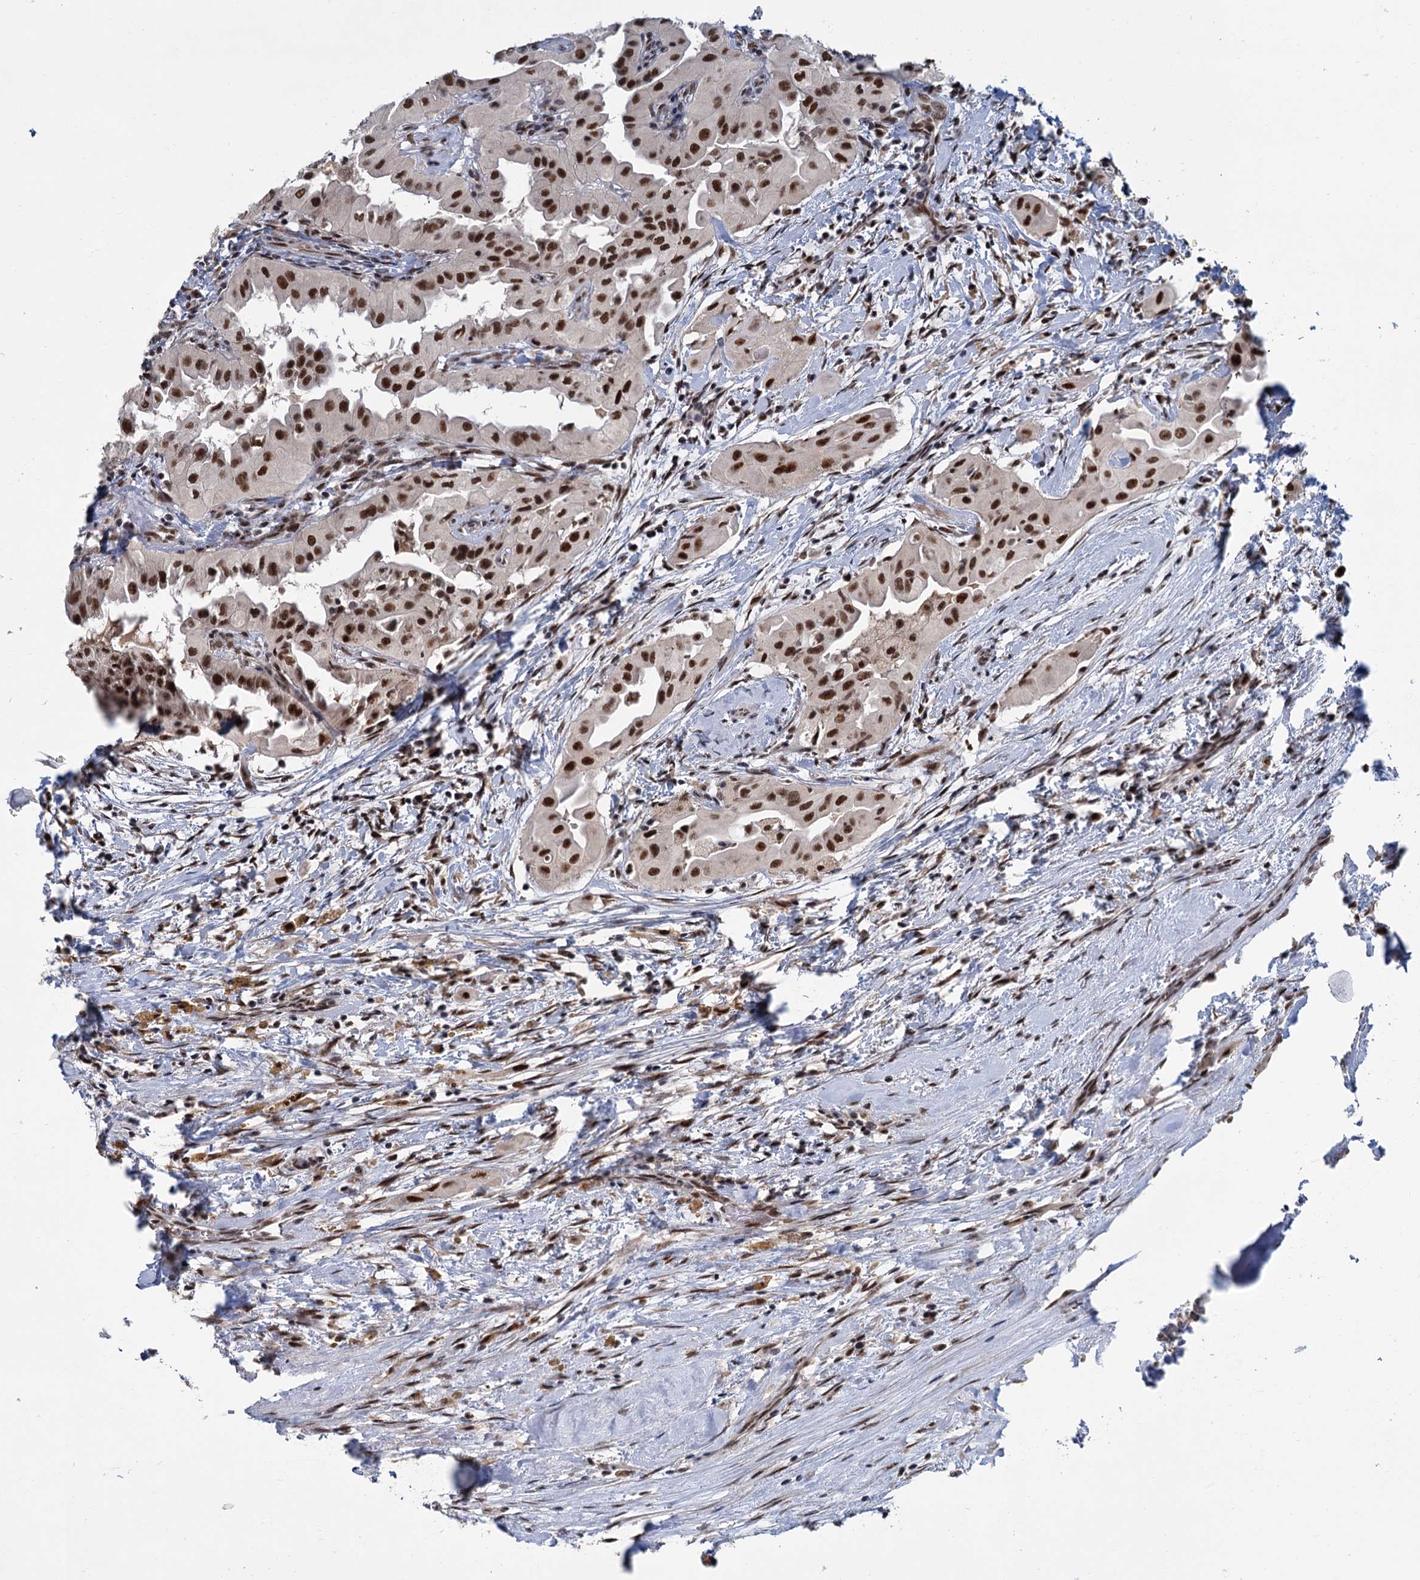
{"staining": {"intensity": "strong", "quantity": ">75%", "location": "nuclear"}, "tissue": "thyroid cancer", "cell_type": "Tumor cells", "image_type": "cancer", "snomed": [{"axis": "morphology", "description": "Papillary adenocarcinoma, NOS"}, {"axis": "topography", "description": "Thyroid gland"}], "caption": "Approximately >75% of tumor cells in human thyroid cancer (papillary adenocarcinoma) exhibit strong nuclear protein staining as visualized by brown immunohistochemical staining.", "gene": "WBP4", "patient": {"sex": "female", "age": 59}}